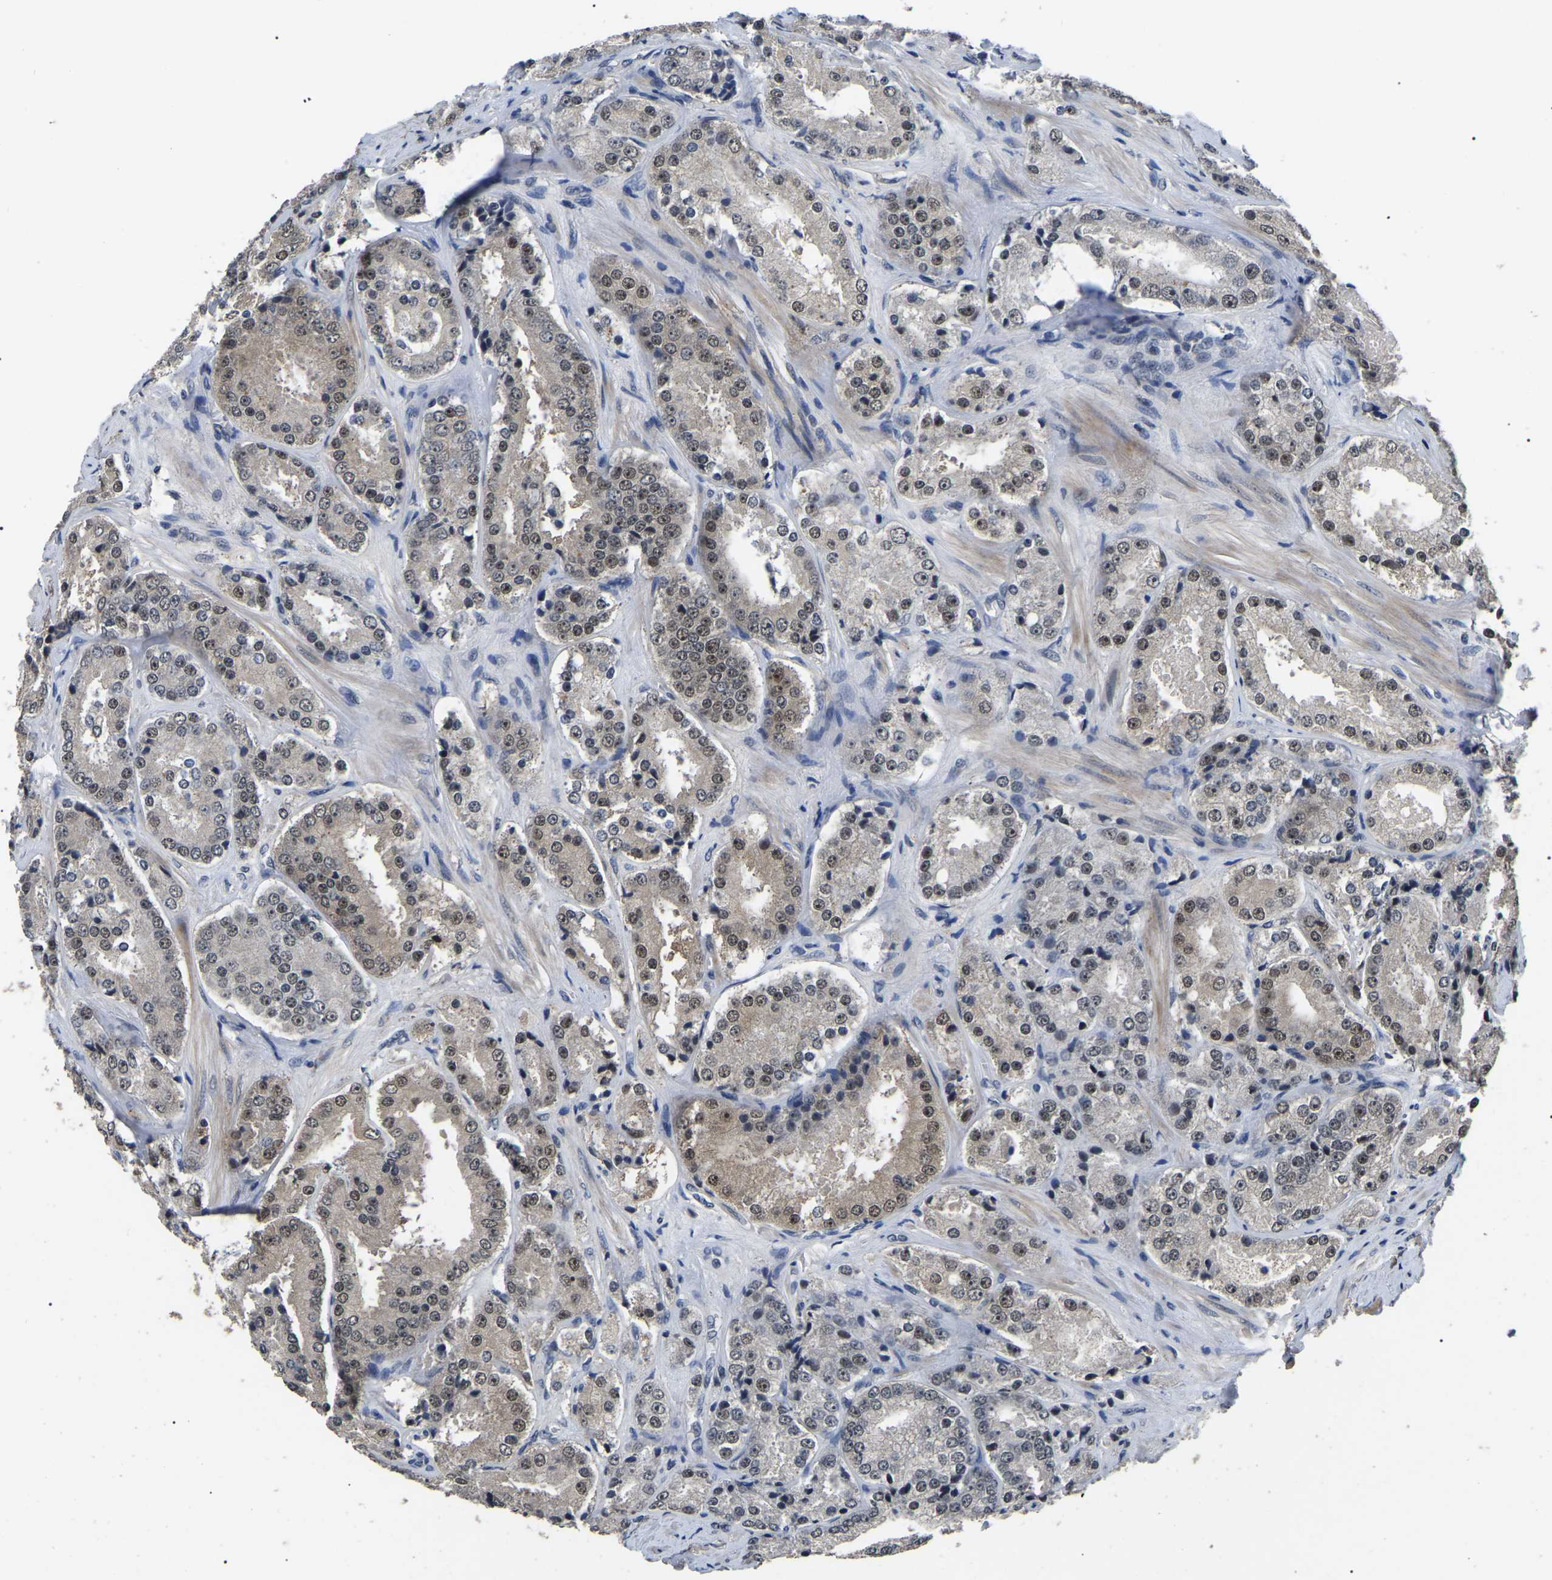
{"staining": {"intensity": "weak", "quantity": ">75%", "location": "nuclear"}, "tissue": "prostate cancer", "cell_type": "Tumor cells", "image_type": "cancer", "snomed": [{"axis": "morphology", "description": "Adenocarcinoma, High grade"}, {"axis": "topography", "description": "Prostate"}], "caption": "This image exhibits IHC staining of human prostate cancer, with low weak nuclear staining in about >75% of tumor cells.", "gene": "PPM1E", "patient": {"sex": "male", "age": 65}}